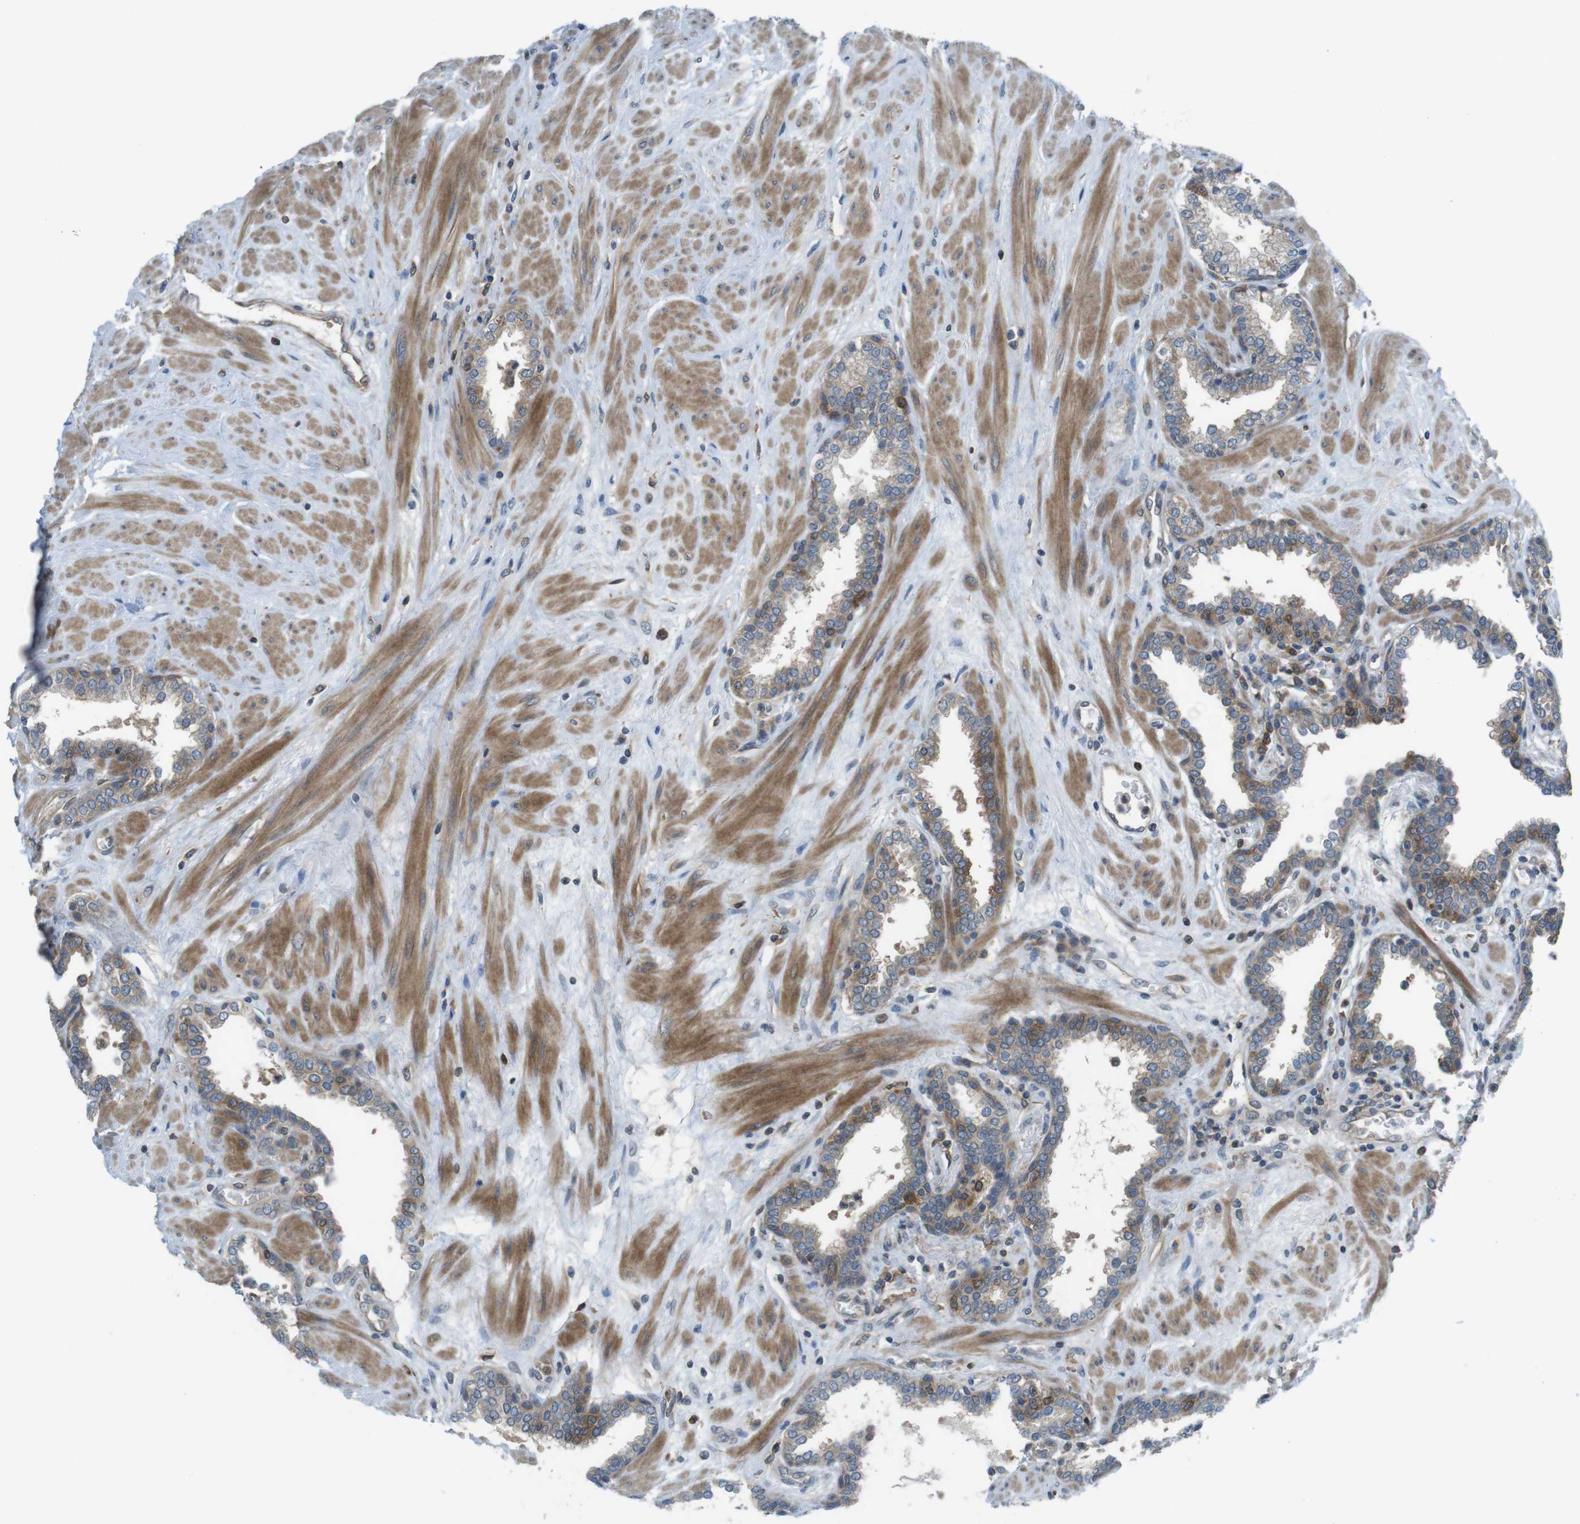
{"staining": {"intensity": "strong", "quantity": "<25%", "location": "cytoplasmic/membranous"}, "tissue": "prostate", "cell_type": "Glandular cells", "image_type": "normal", "snomed": [{"axis": "morphology", "description": "Normal tissue, NOS"}, {"axis": "topography", "description": "Prostate"}], "caption": "Glandular cells exhibit strong cytoplasmic/membranous positivity in about <25% of cells in benign prostate.", "gene": "MTHFD1L", "patient": {"sex": "male", "age": 51}}